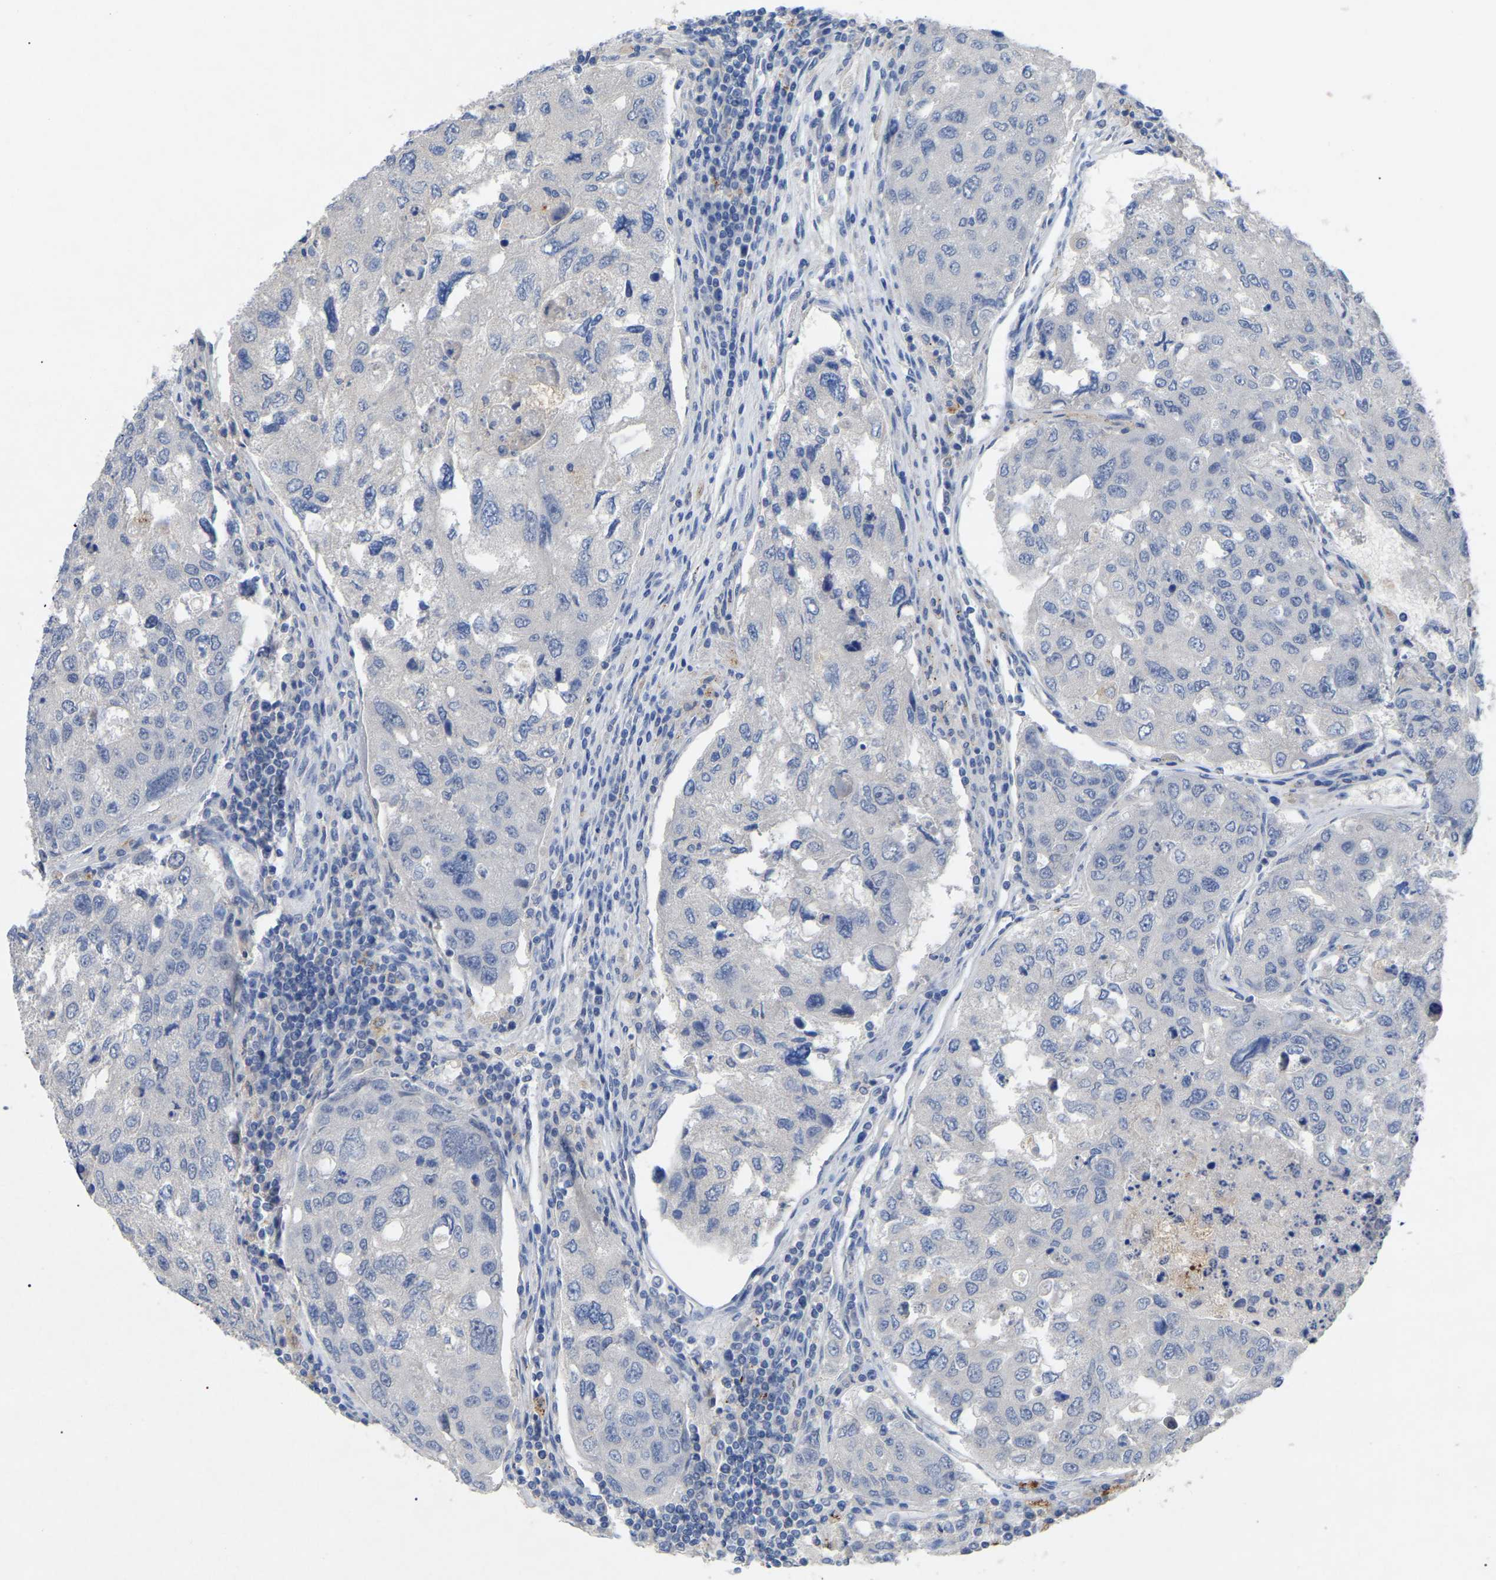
{"staining": {"intensity": "negative", "quantity": "none", "location": "none"}, "tissue": "urothelial cancer", "cell_type": "Tumor cells", "image_type": "cancer", "snomed": [{"axis": "morphology", "description": "Urothelial carcinoma, High grade"}, {"axis": "topography", "description": "Lymph node"}, {"axis": "topography", "description": "Urinary bladder"}], "caption": "An IHC micrograph of urothelial cancer is shown. There is no staining in tumor cells of urothelial cancer.", "gene": "SMPD2", "patient": {"sex": "male", "age": 51}}